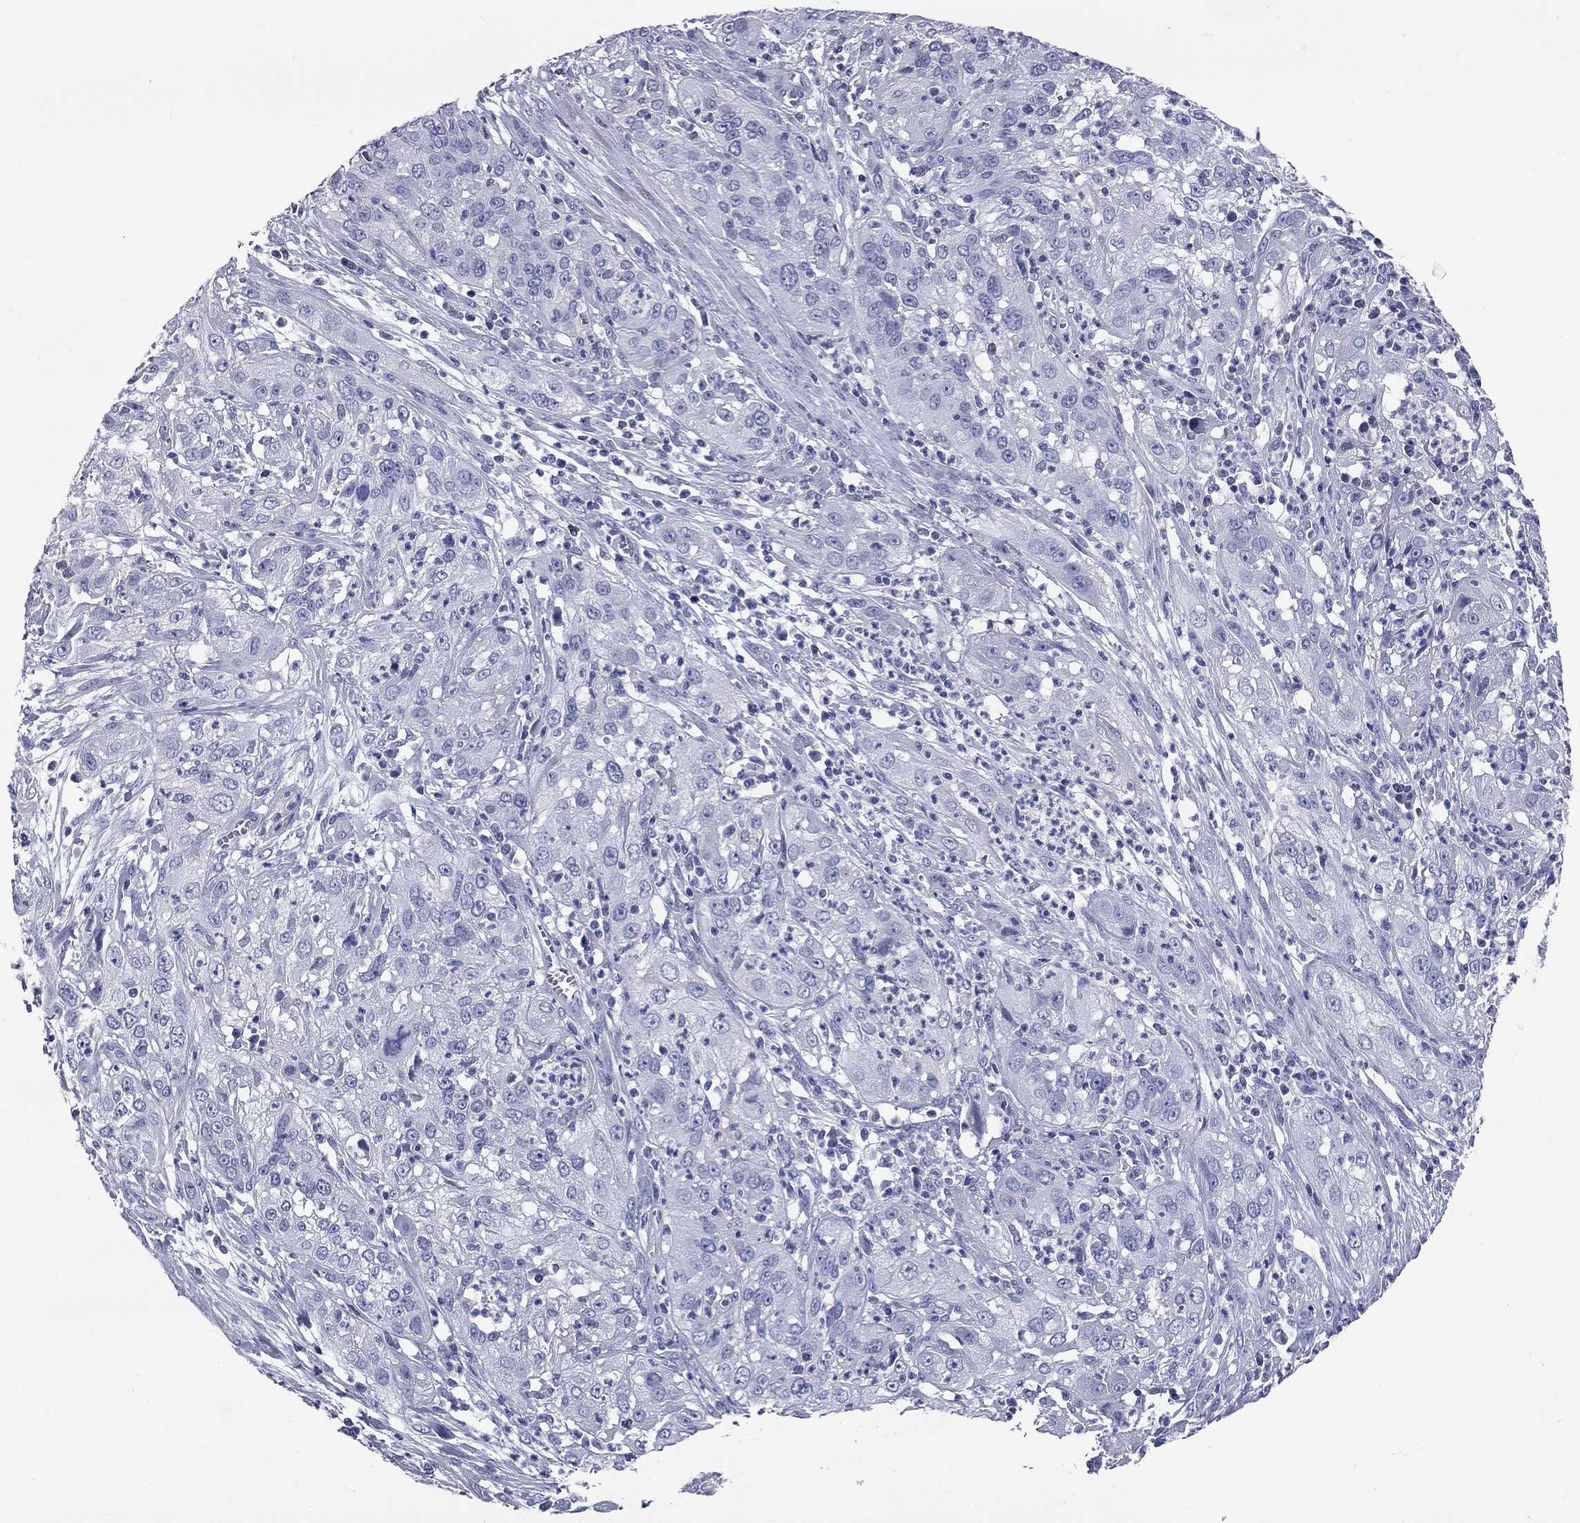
{"staining": {"intensity": "negative", "quantity": "none", "location": "none"}, "tissue": "cervical cancer", "cell_type": "Tumor cells", "image_type": "cancer", "snomed": [{"axis": "morphology", "description": "Squamous cell carcinoma, NOS"}, {"axis": "topography", "description": "Cervix"}], "caption": "Immunohistochemistry of cervical squamous cell carcinoma reveals no expression in tumor cells.", "gene": "SYT12", "patient": {"sex": "female", "age": 32}}